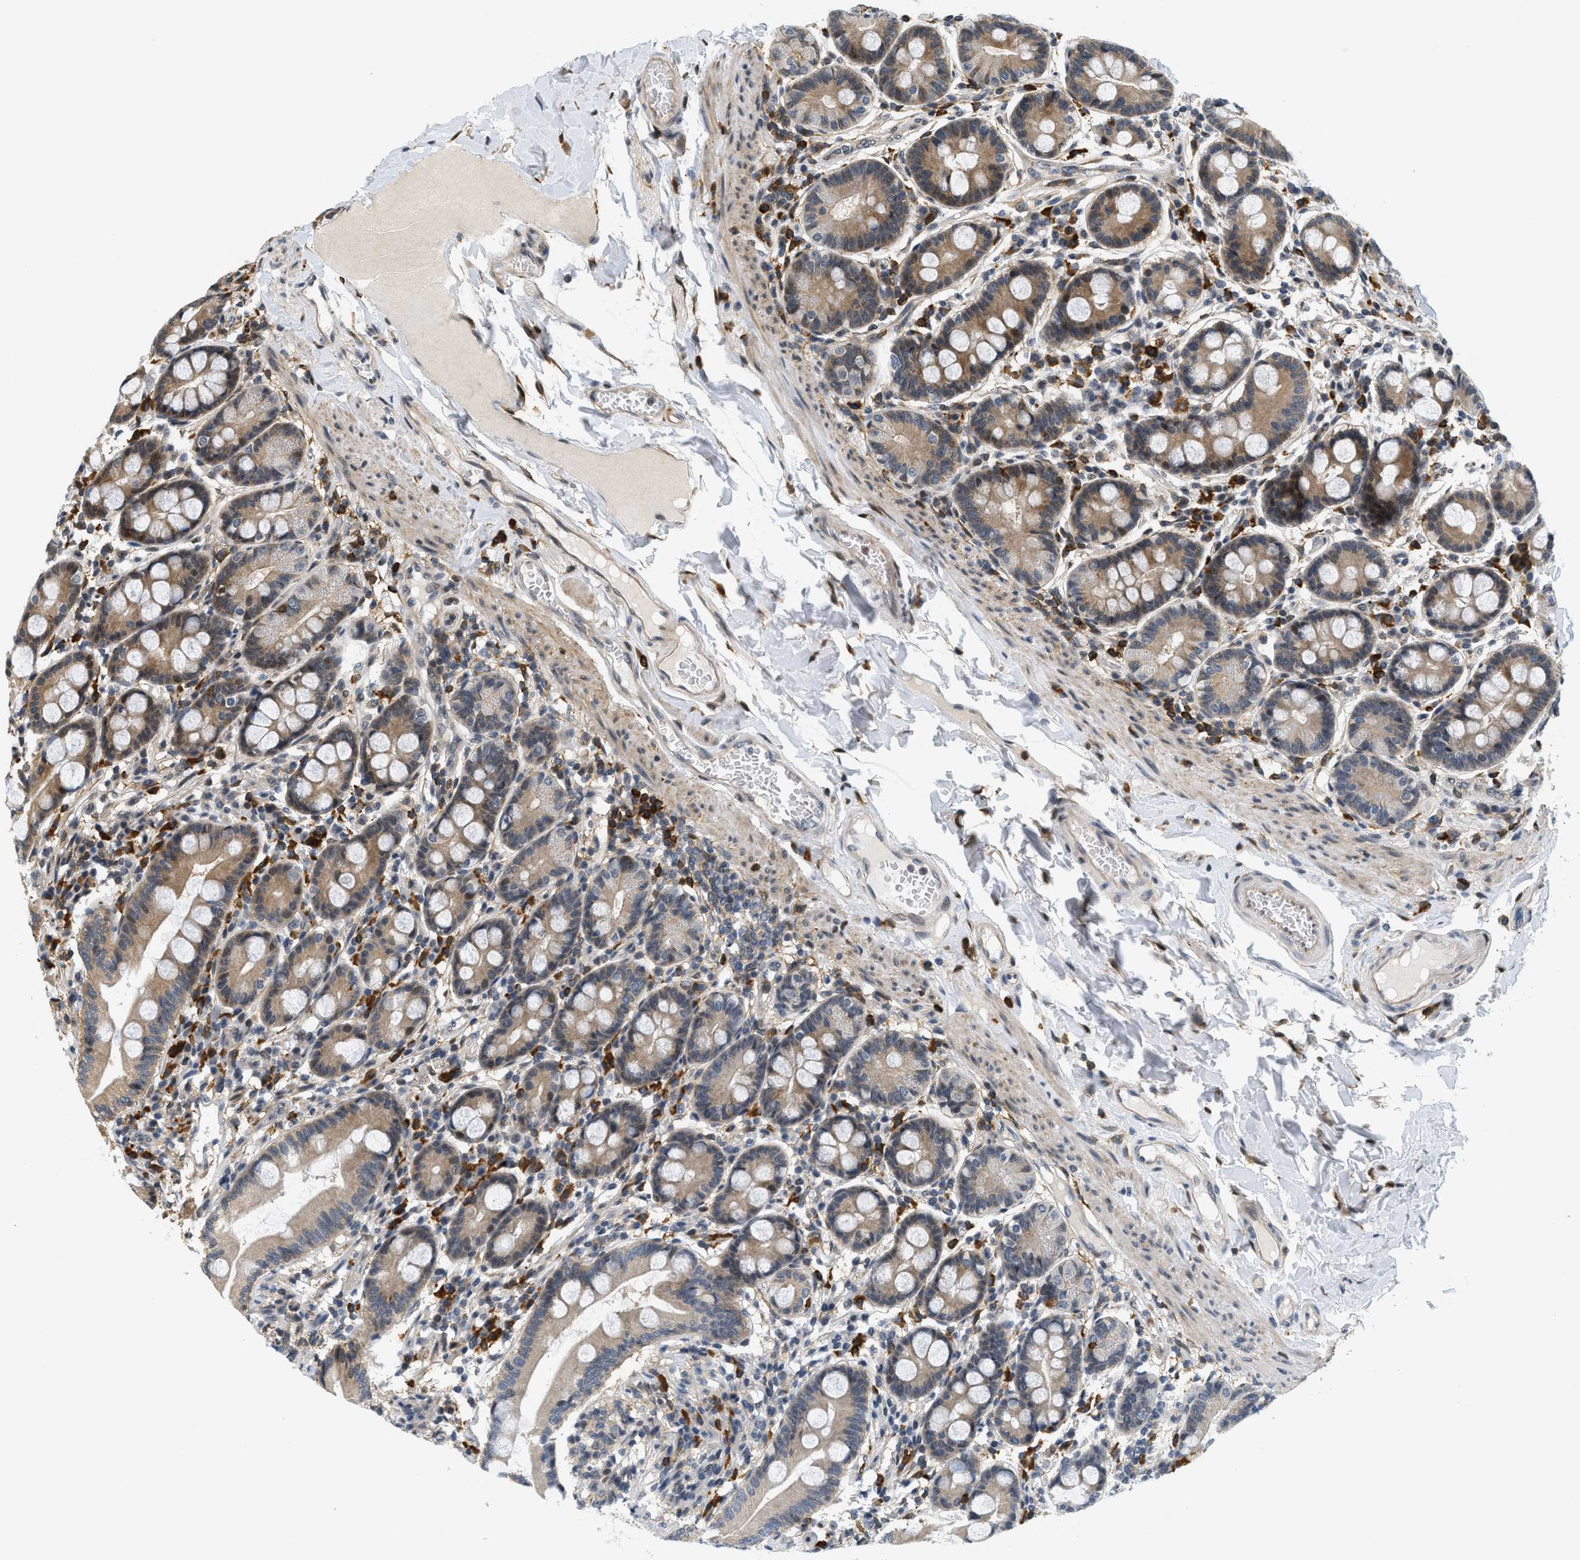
{"staining": {"intensity": "moderate", "quantity": "25%-75%", "location": "cytoplasmic/membranous"}, "tissue": "duodenum", "cell_type": "Glandular cells", "image_type": "normal", "snomed": [{"axis": "morphology", "description": "Normal tissue, NOS"}, {"axis": "topography", "description": "Duodenum"}], "caption": "Benign duodenum exhibits moderate cytoplasmic/membranous expression in about 25%-75% of glandular cells The protein of interest is stained brown, and the nuclei are stained in blue (DAB (3,3'-diaminobenzidine) IHC with brightfield microscopy, high magnification)..", "gene": "KMT2A", "patient": {"sex": "male", "age": 50}}